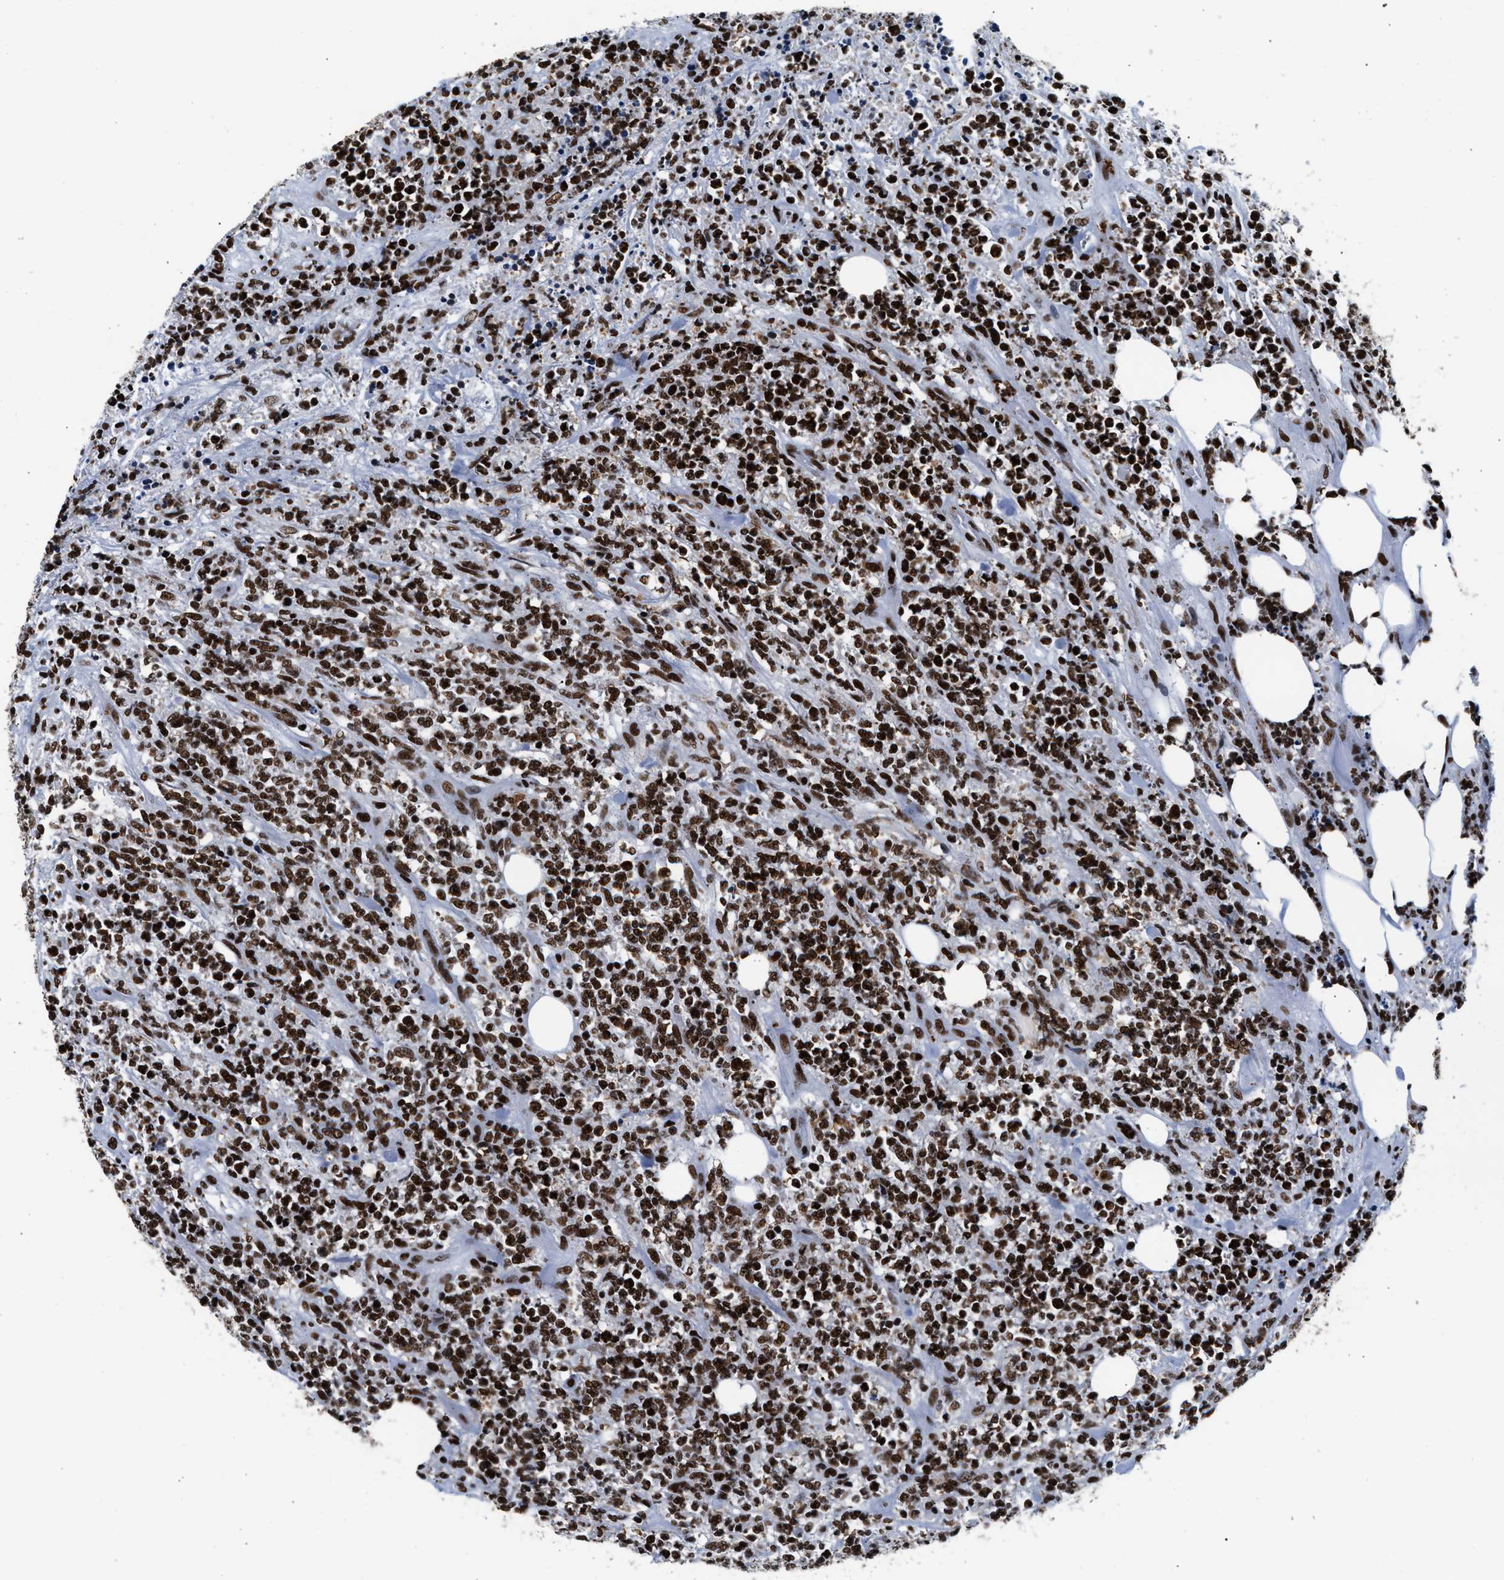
{"staining": {"intensity": "strong", "quantity": ">75%", "location": "nuclear"}, "tissue": "lymphoma", "cell_type": "Tumor cells", "image_type": "cancer", "snomed": [{"axis": "morphology", "description": "Malignant lymphoma, non-Hodgkin's type, High grade"}, {"axis": "topography", "description": "Soft tissue"}], "caption": "Strong nuclear expression for a protein is appreciated in about >75% of tumor cells of high-grade malignant lymphoma, non-Hodgkin's type using immunohistochemistry.", "gene": "RAD21", "patient": {"sex": "male", "age": 18}}